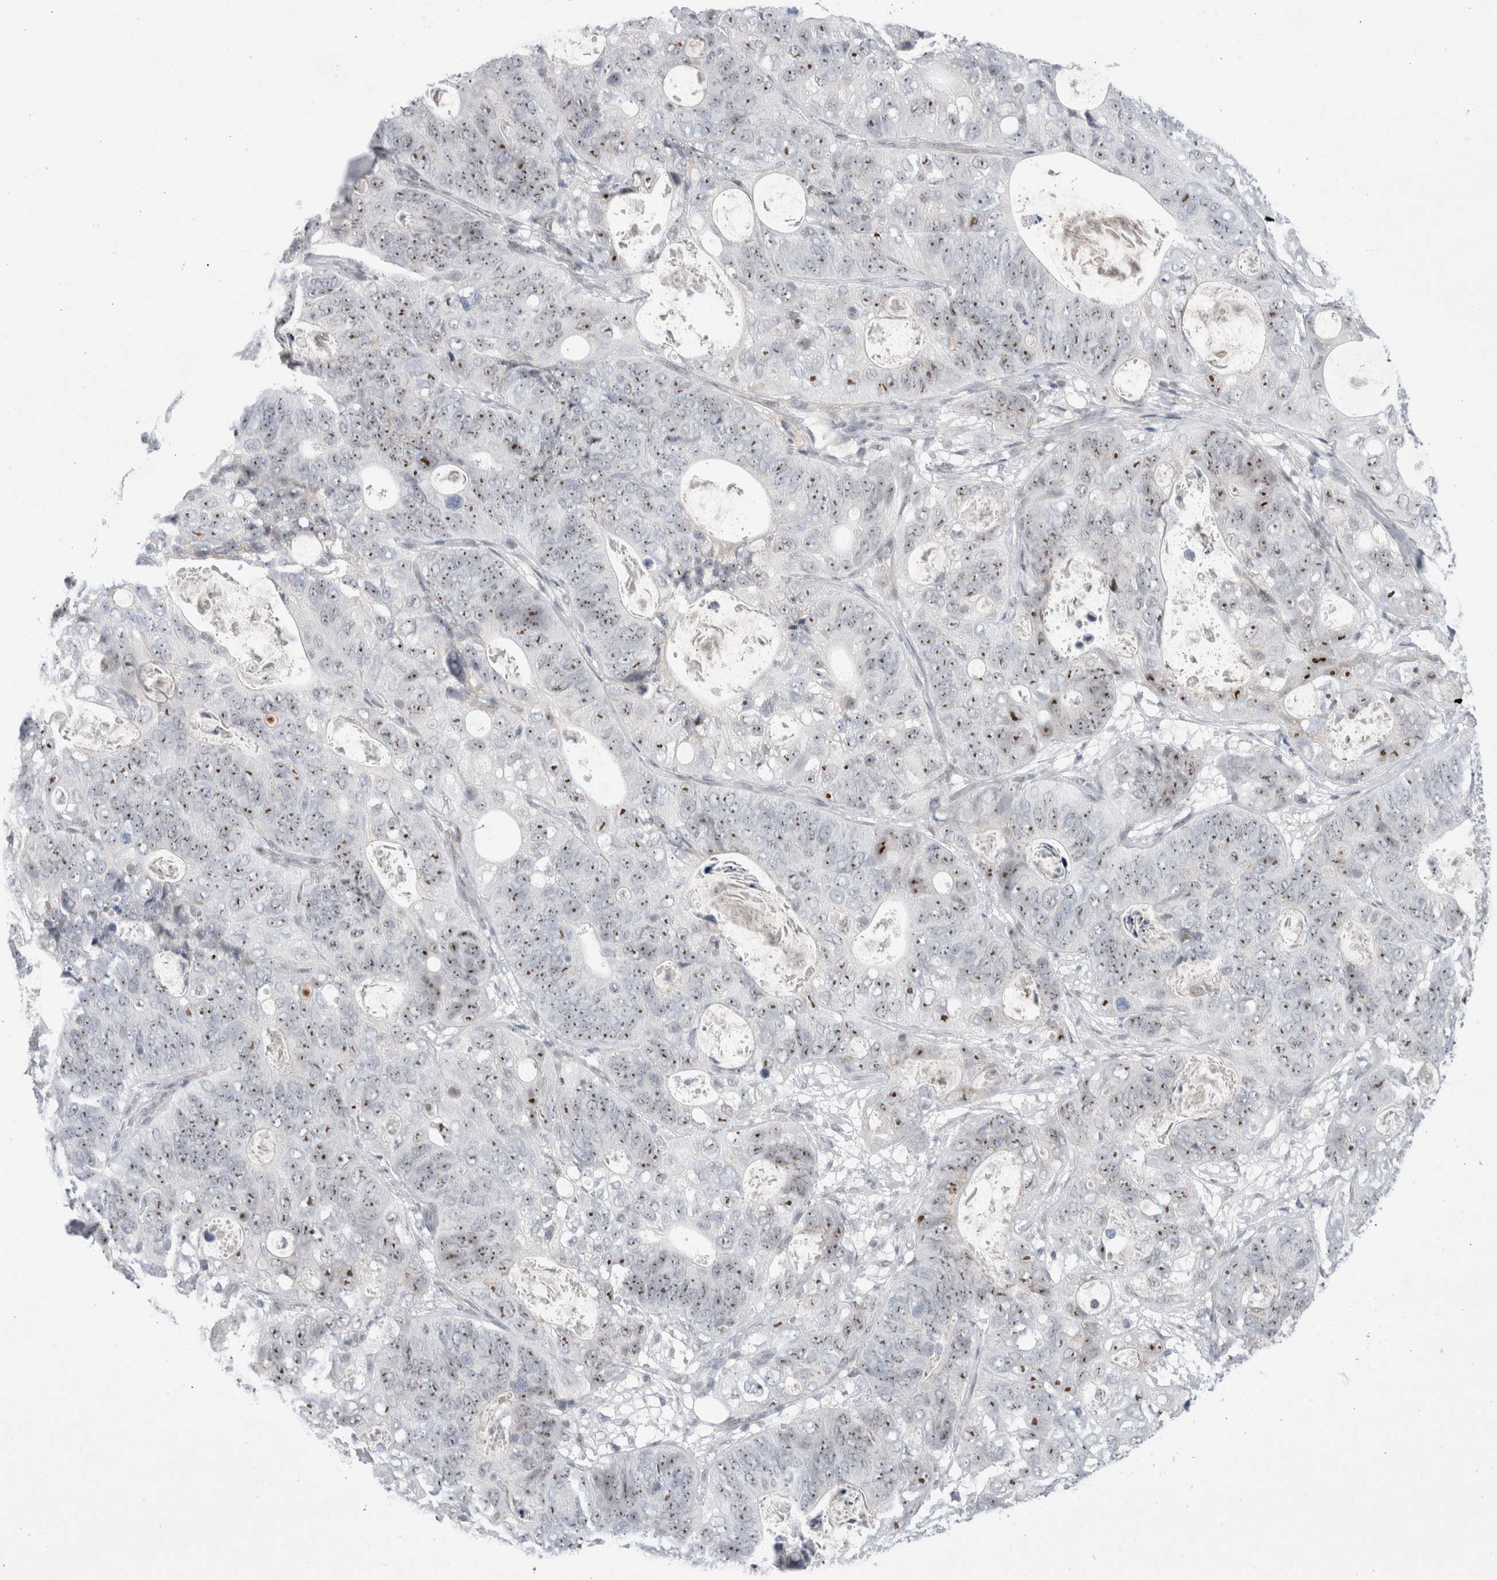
{"staining": {"intensity": "moderate", "quantity": ">75%", "location": "nuclear"}, "tissue": "stomach cancer", "cell_type": "Tumor cells", "image_type": "cancer", "snomed": [{"axis": "morphology", "description": "Normal tissue, NOS"}, {"axis": "morphology", "description": "Adenocarcinoma, NOS"}, {"axis": "topography", "description": "Stomach"}], "caption": "This image demonstrates immunohistochemistry (IHC) staining of stomach cancer (adenocarcinoma), with medium moderate nuclear staining in about >75% of tumor cells.", "gene": "CERS5", "patient": {"sex": "female", "age": 89}}